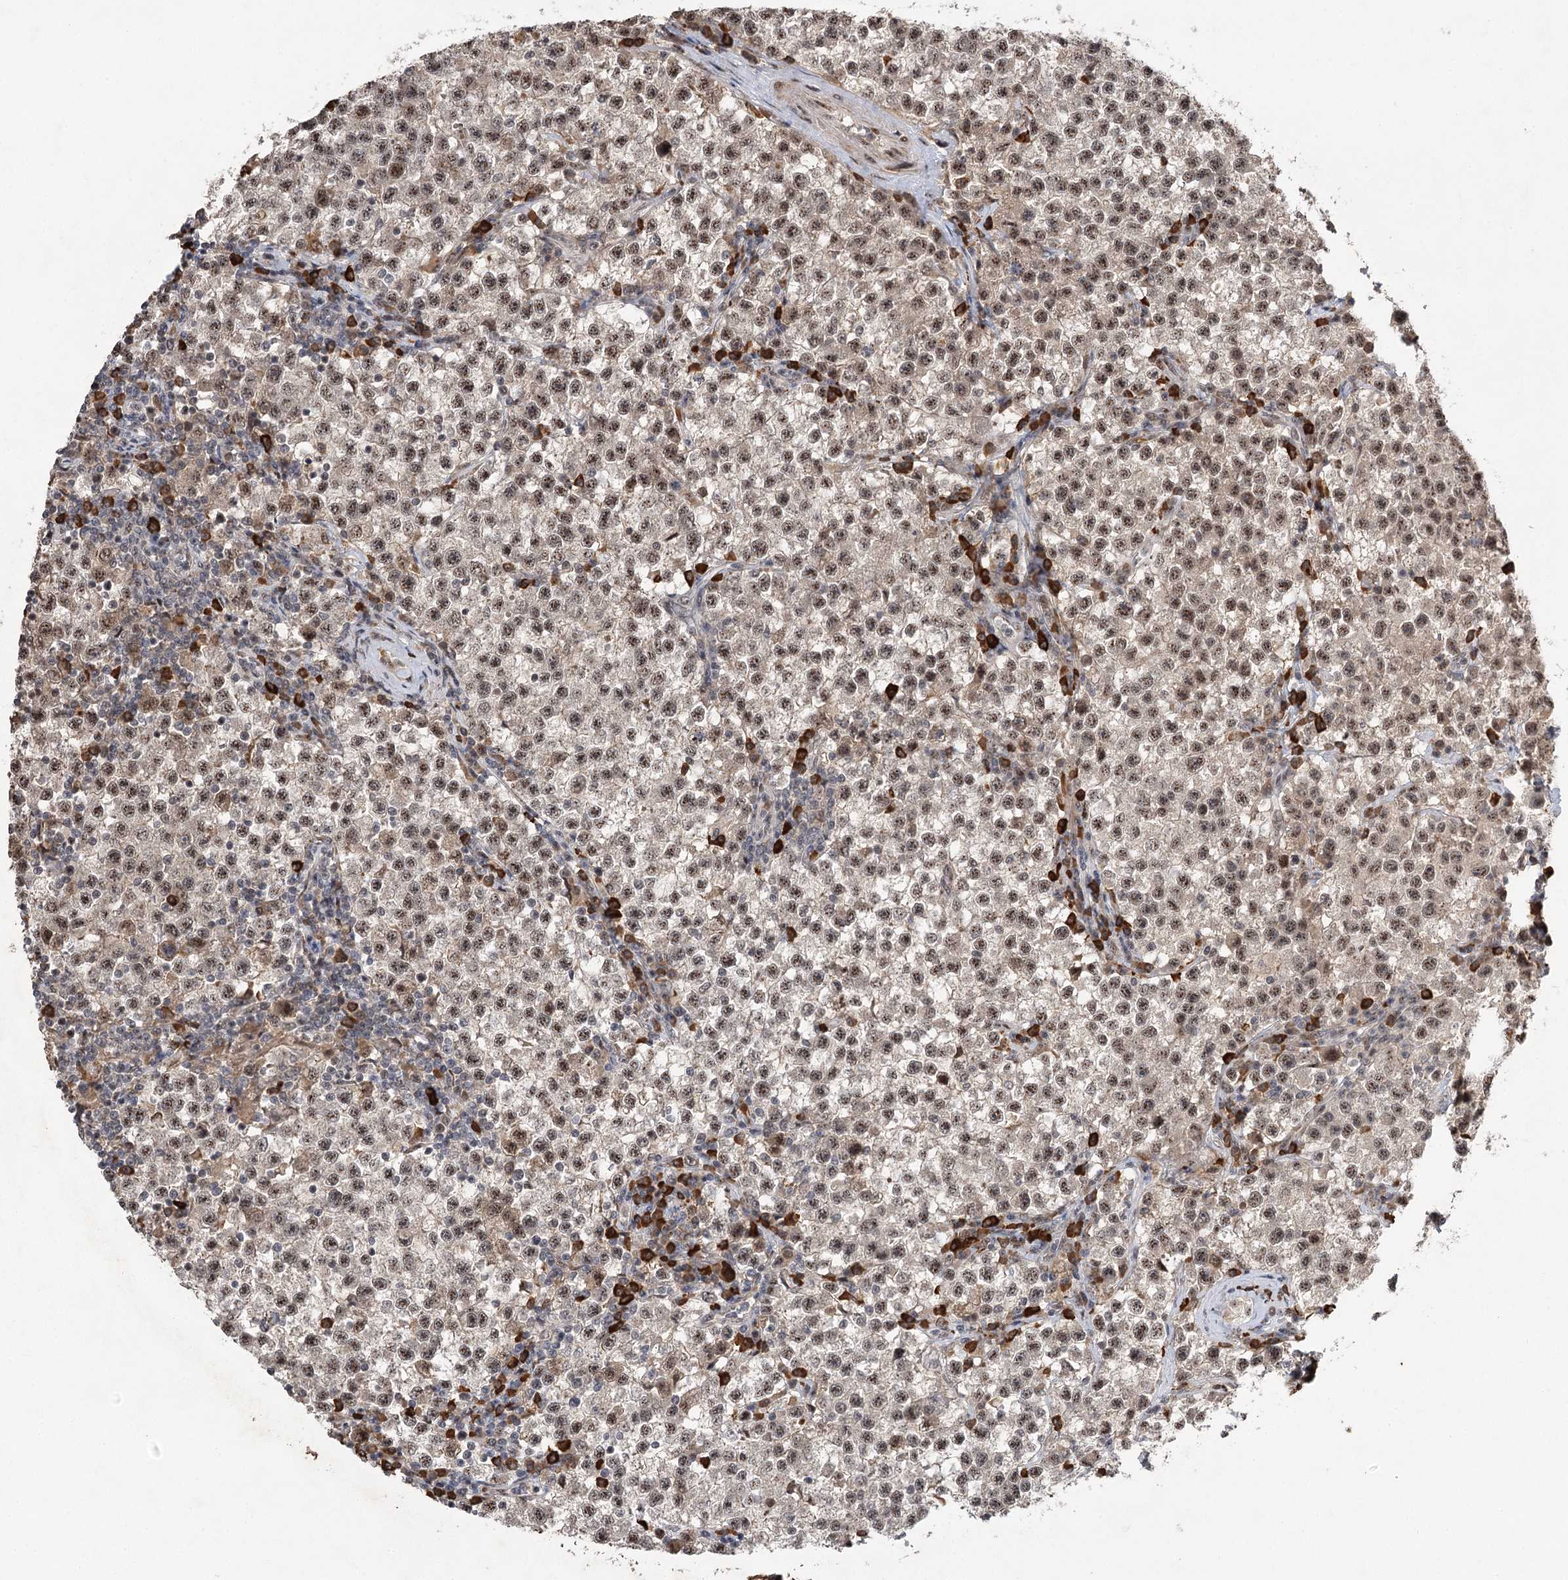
{"staining": {"intensity": "weak", "quantity": ">75%", "location": "nuclear"}, "tissue": "testis cancer", "cell_type": "Tumor cells", "image_type": "cancer", "snomed": [{"axis": "morphology", "description": "Seminoma, NOS"}, {"axis": "topography", "description": "Testis"}], "caption": "An IHC micrograph of neoplastic tissue is shown. Protein staining in brown shows weak nuclear positivity in testis cancer within tumor cells.", "gene": "PYROXD1", "patient": {"sex": "male", "age": 22}}